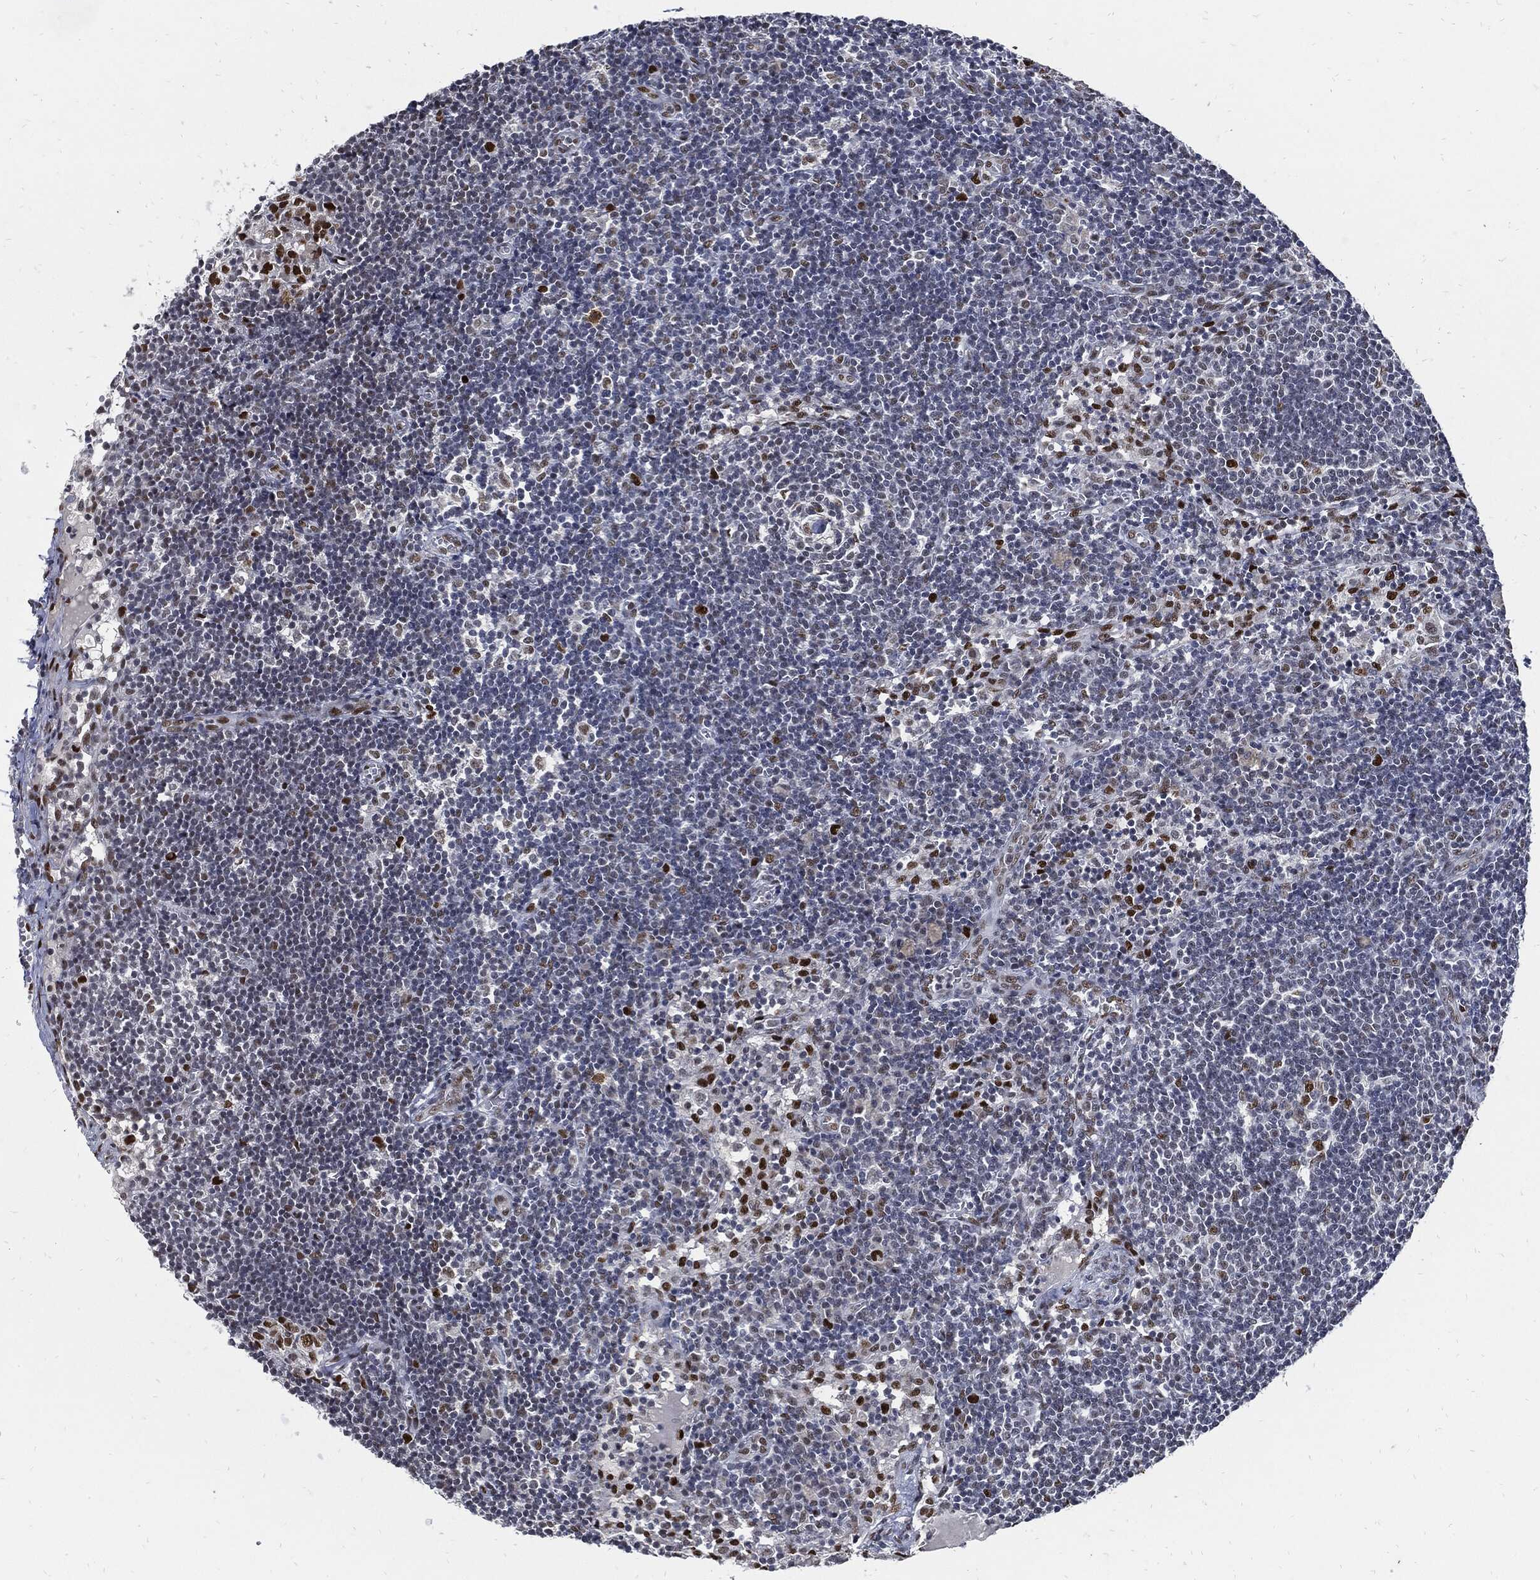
{"staining": {"intensity": "strong", "quantity": "<25%", "location": "nuclear"}, "tissue": "lymph node", "cell_type": "Germinal center cells", "image_type": "normal", "snomed": [{"axis": "morphology", "description": "Normal tissue, NOS"}, {"axis": "morphology", "description": "Adenocarcinoma, NOS"}, {"axis": "topography", "description": "Lymph node"}, {"axis": "topography", "description": "Pancreas"}], "caption": "This micrograph displays immunohistochemistry (IHC) staining of benign lymph node, with medium strong nuclear expression in approximately <25% of germinal center cells.", "gene": "NBN", "patient": {"sex": "female", "age": 58}}